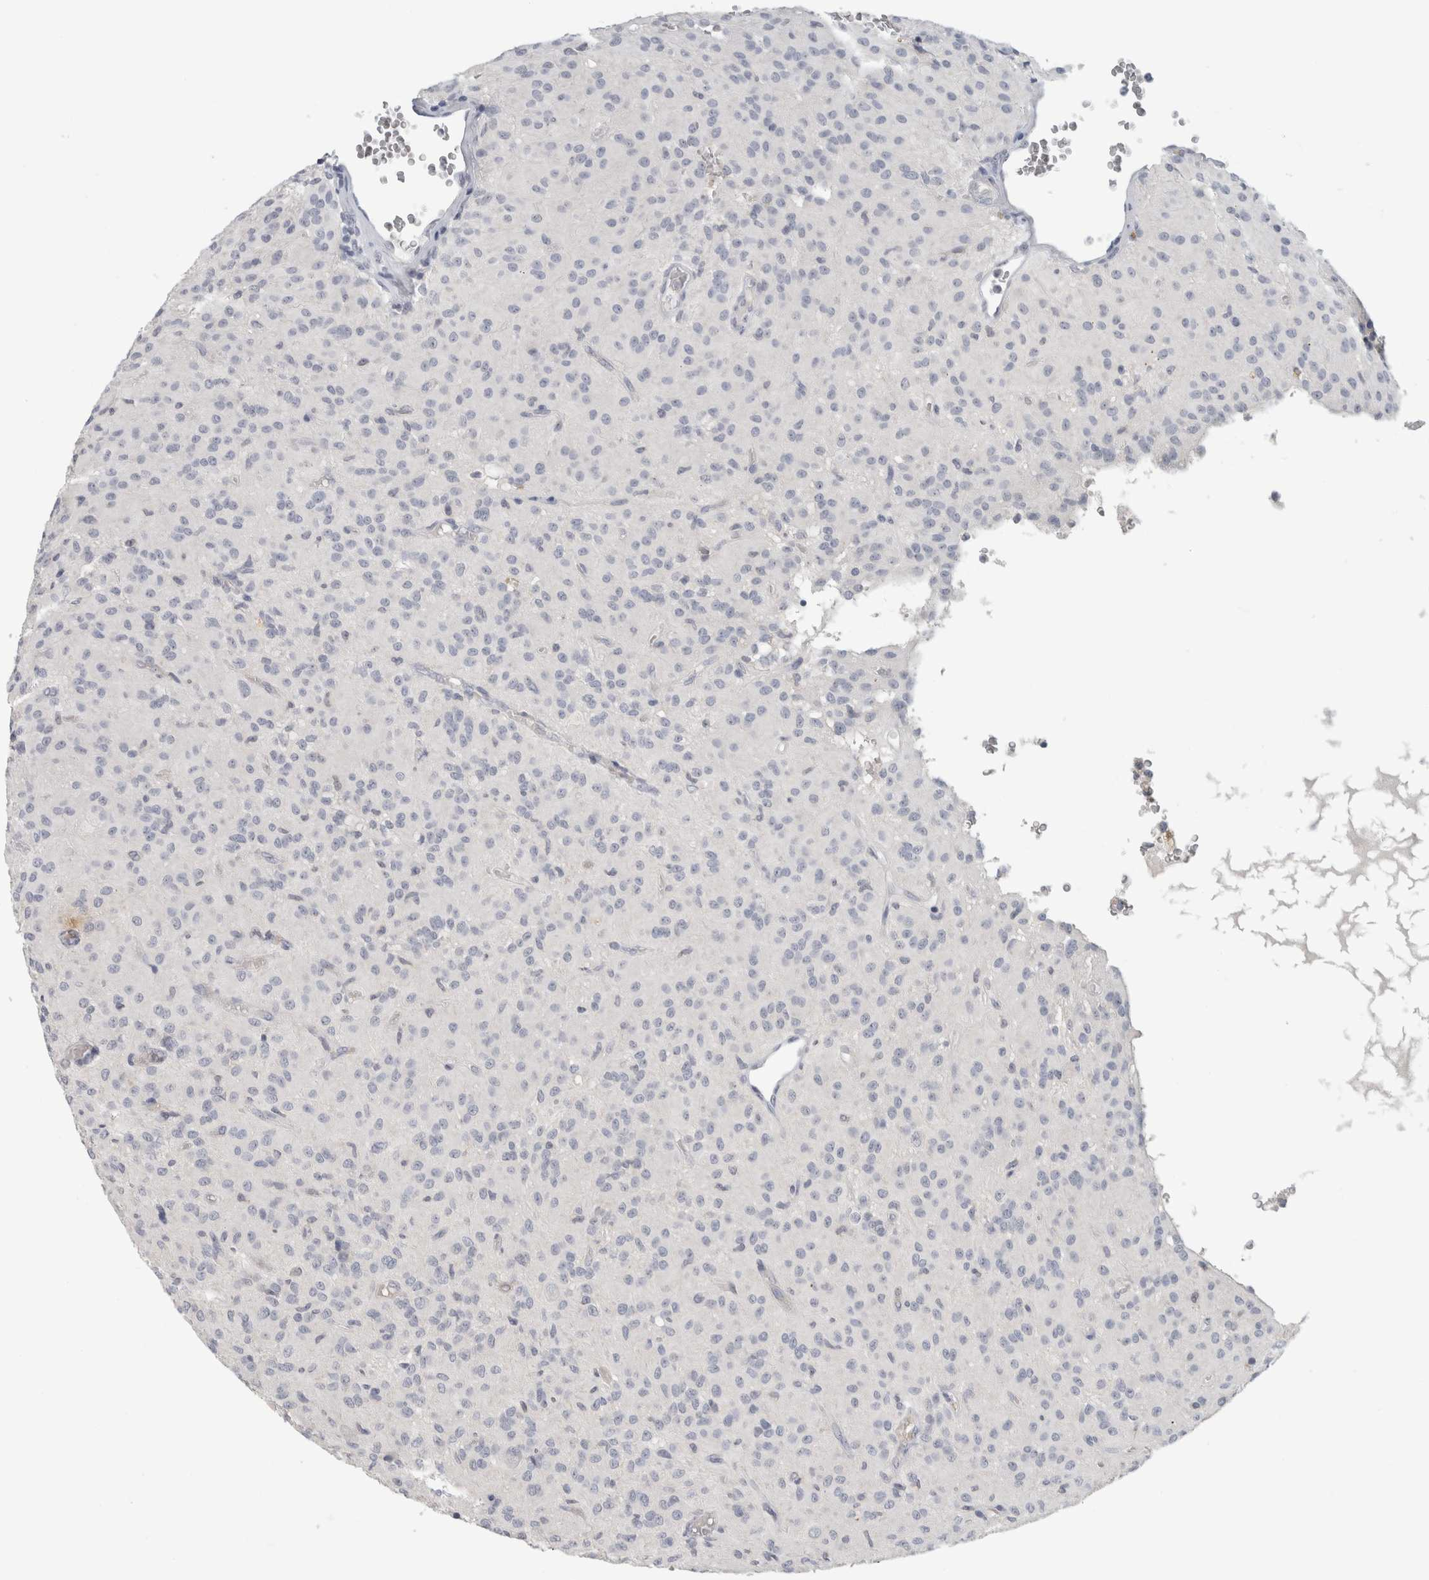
{"staining": {"intensity": "negative", "quantity": "none", "location": "none"}, "tissue": "glioma", "cell_type": "Tumor cells", "image_type": "cancer", "snomed": [{"axis": "morphology", "description": "Glioma, malignant, High grade"}, {"axis": "topography", "description": "Brain"}], "caption": "Immunohistochemical staining of human malignant high-grade glioma displays no significant expression in tumor cells. (DAB immunohistochemistry (IHC) visualized using brightfield microscopy, high magnification).", "gene": "FMR1NB", "patient": {"sex": "female", "age": 59}}